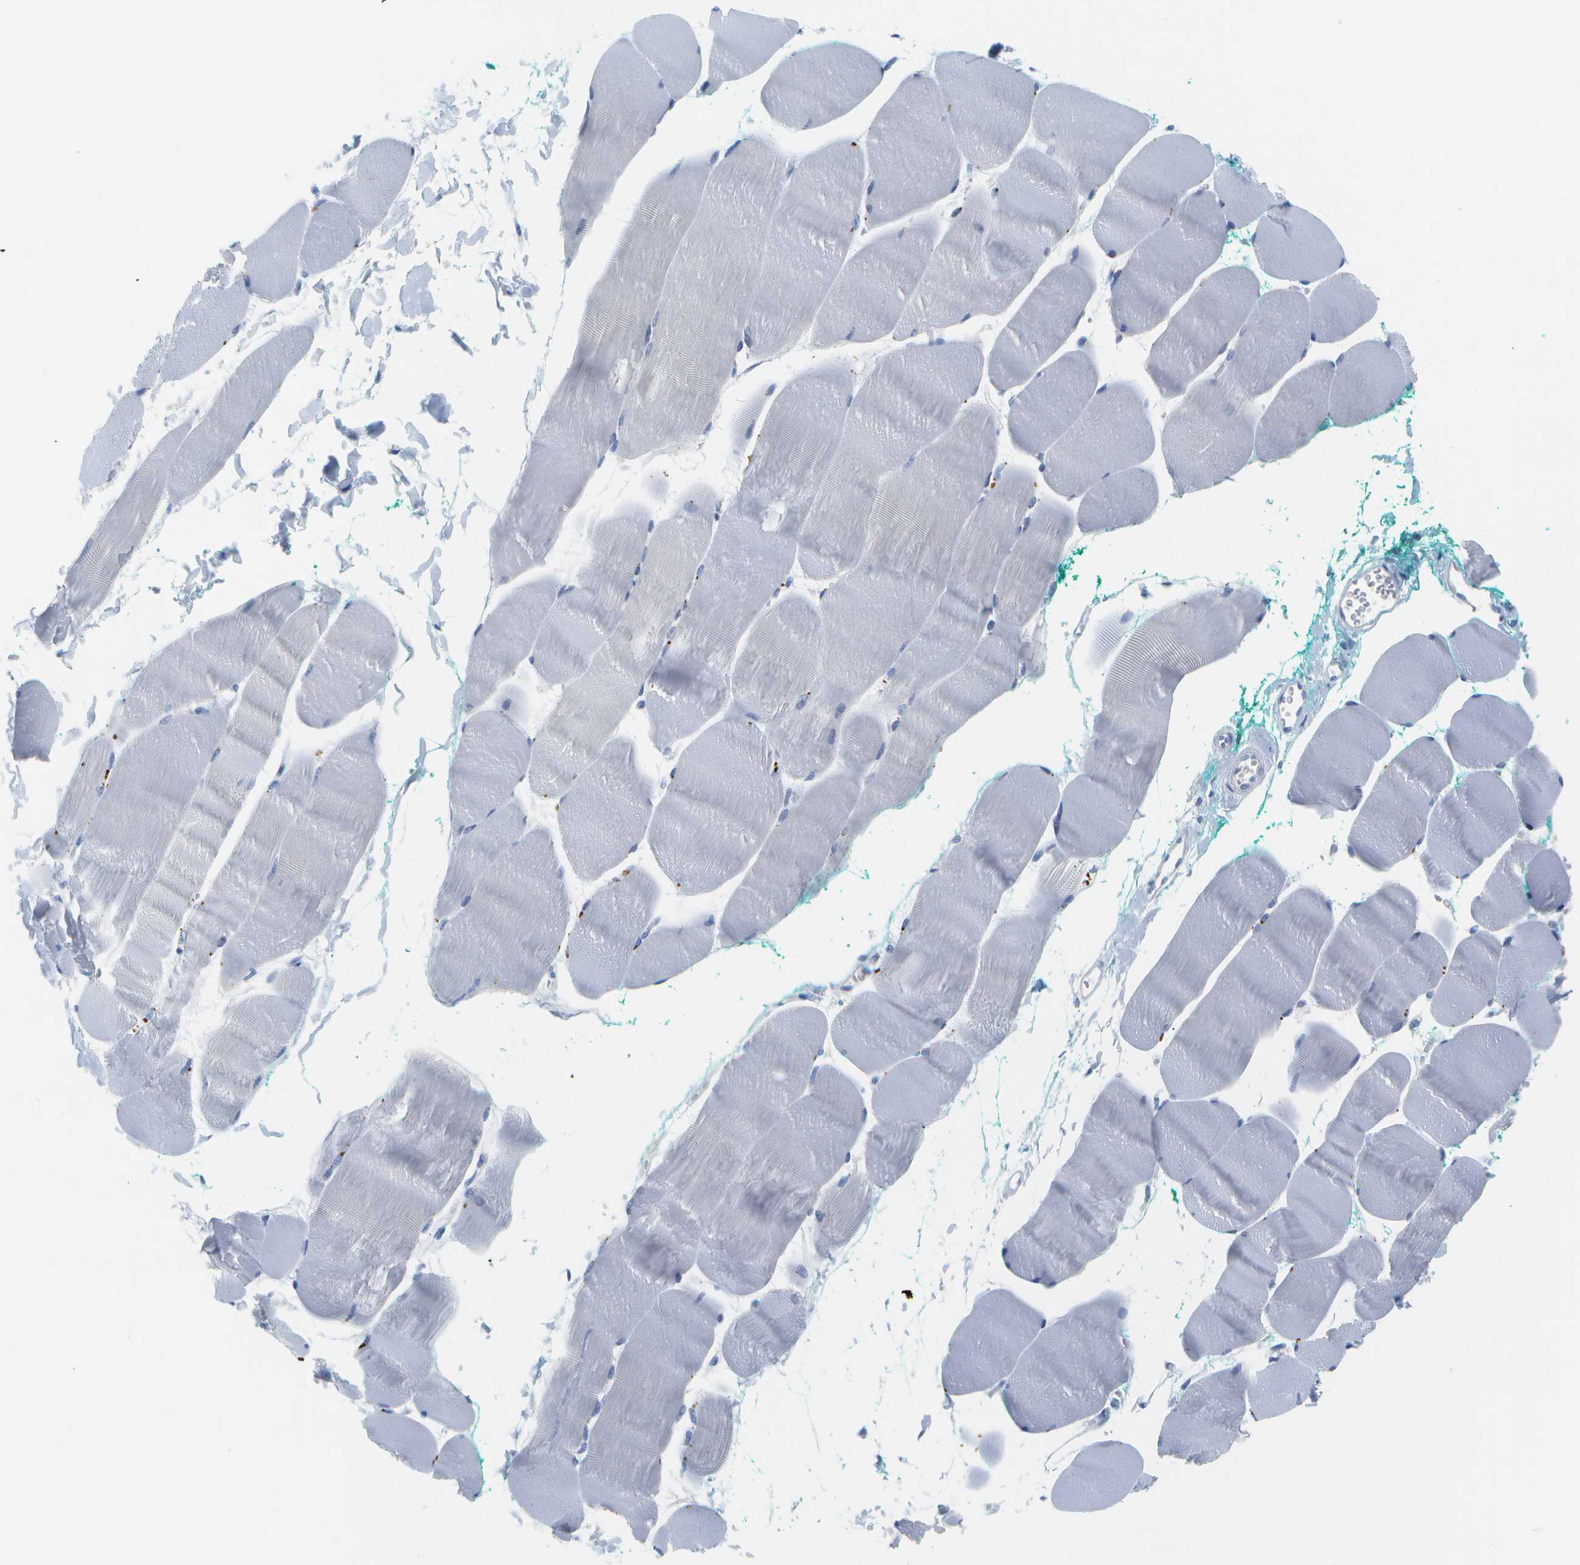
{"staining": {"intensity": "negative", "quantity": "none", "location": "none"}, "tissue": "skeletal muscle", "cell_type": "Myocytes", "image_type": "normal", "snomed": [{"axis": "morphology", "description": "Normal tissue, NOS"}, {"axis": "morphology", "description": "Squamous cell carcinoma, NOS"}, {"axis": "topography", "description": "Skeletal muscle"}], "caption": "An IHC micrograph of normal skeletal muscle is shown. There is no staining in myocytes of skeletal muscle. (Immunohistochemistry (ihc), brightfield microscopy, high magnification).", "gene": "MS4A1", "patient": {"sex": "male", "age": 51}}